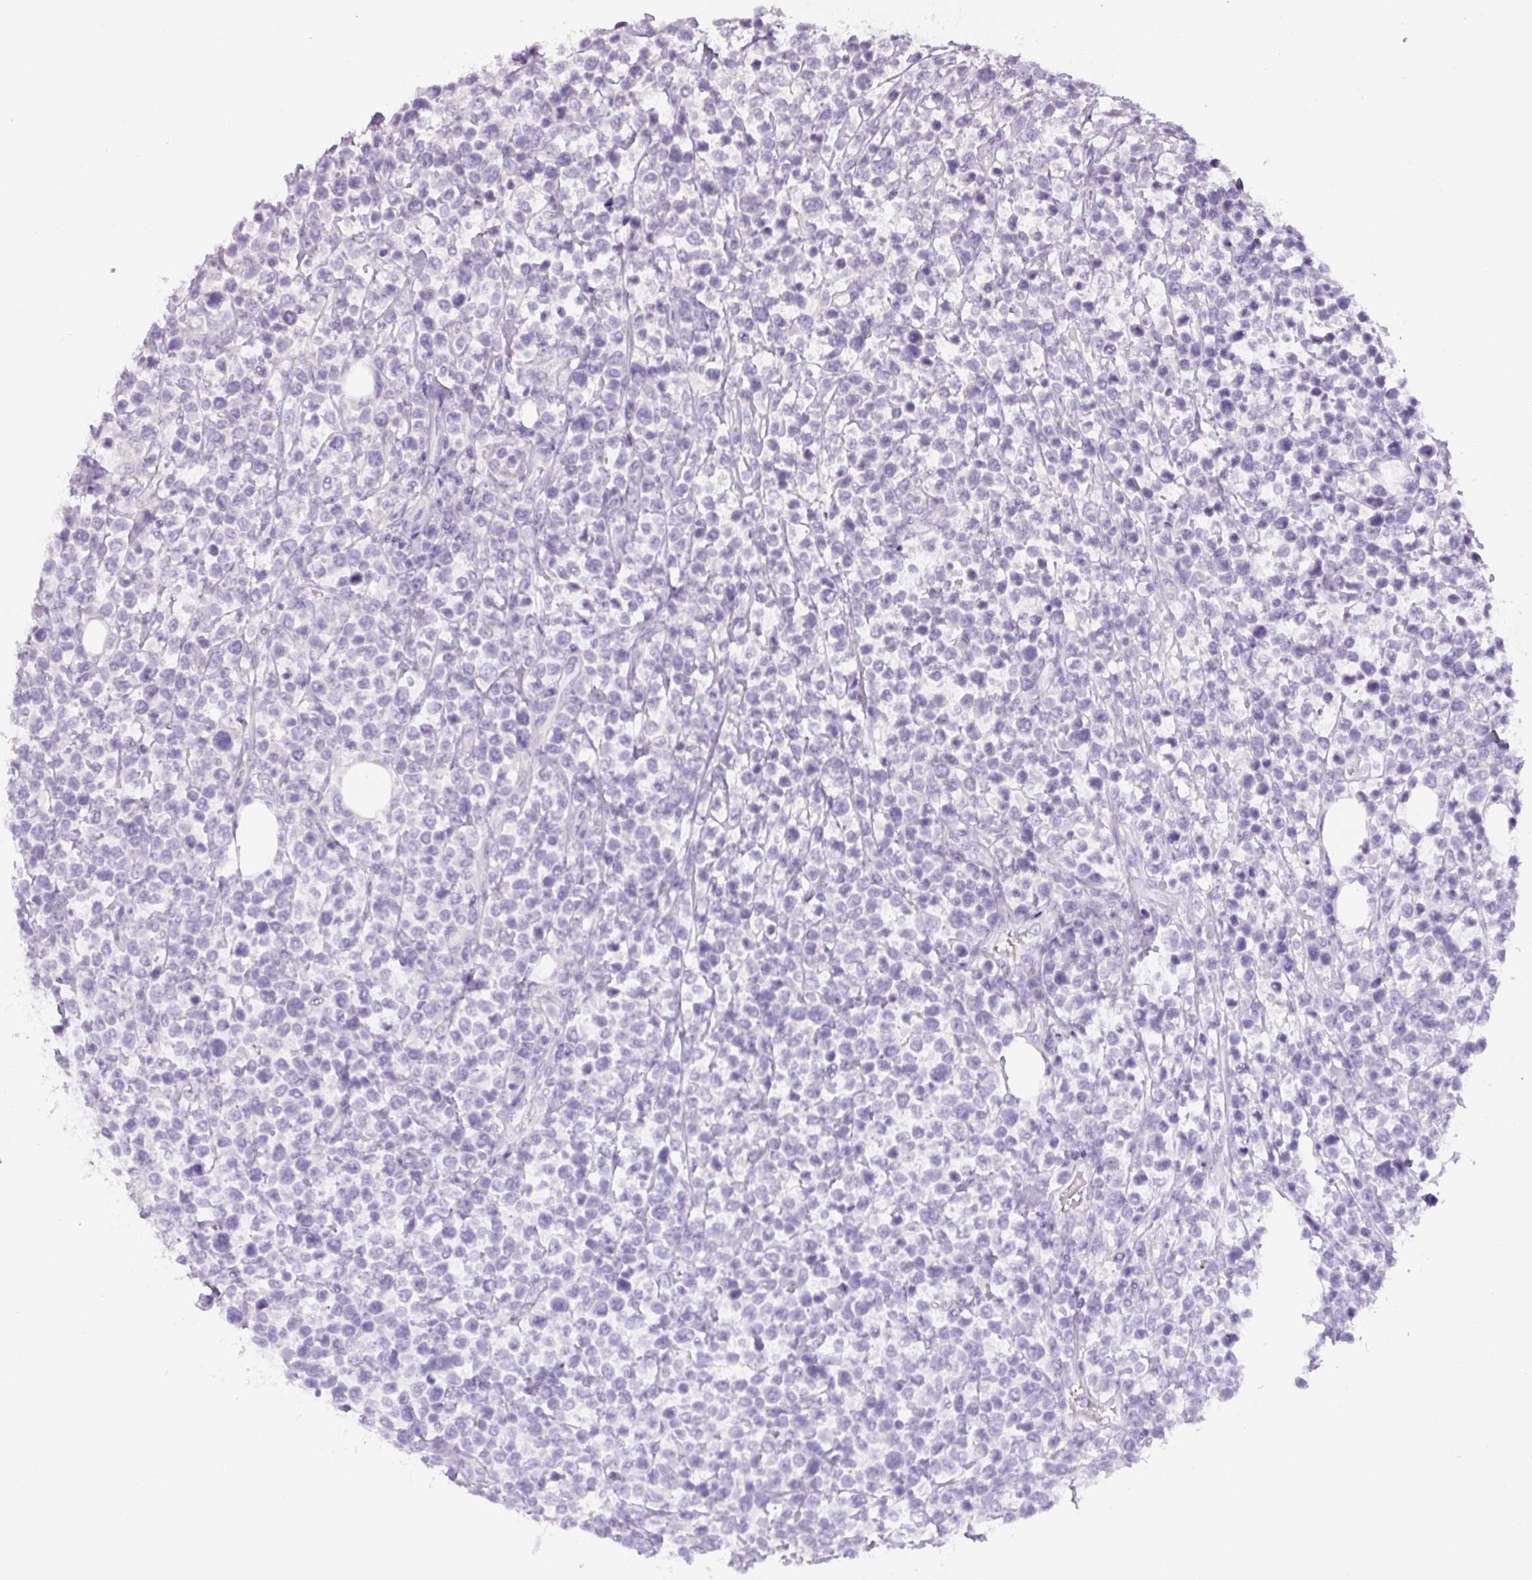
{"staining": {"intensity": "negative", "quantity": "none", "location": "none"}, "tissue": "lymphoma", "cell_type": "Tumor cells", "image_type": "cancer", "snomed": [{"axis": "morphology", "description": "Malignant lymphoma, non-Hodgkin's type, Low grade"}, {"axis": "topography", "description": "Lymph node"}], "caption": "Immunohistochemistry (IHC) of lymphoma reveals no expression in tumor cells.", "gene": "YIF1B", "patient": {"sex": "male", "age": 60}}